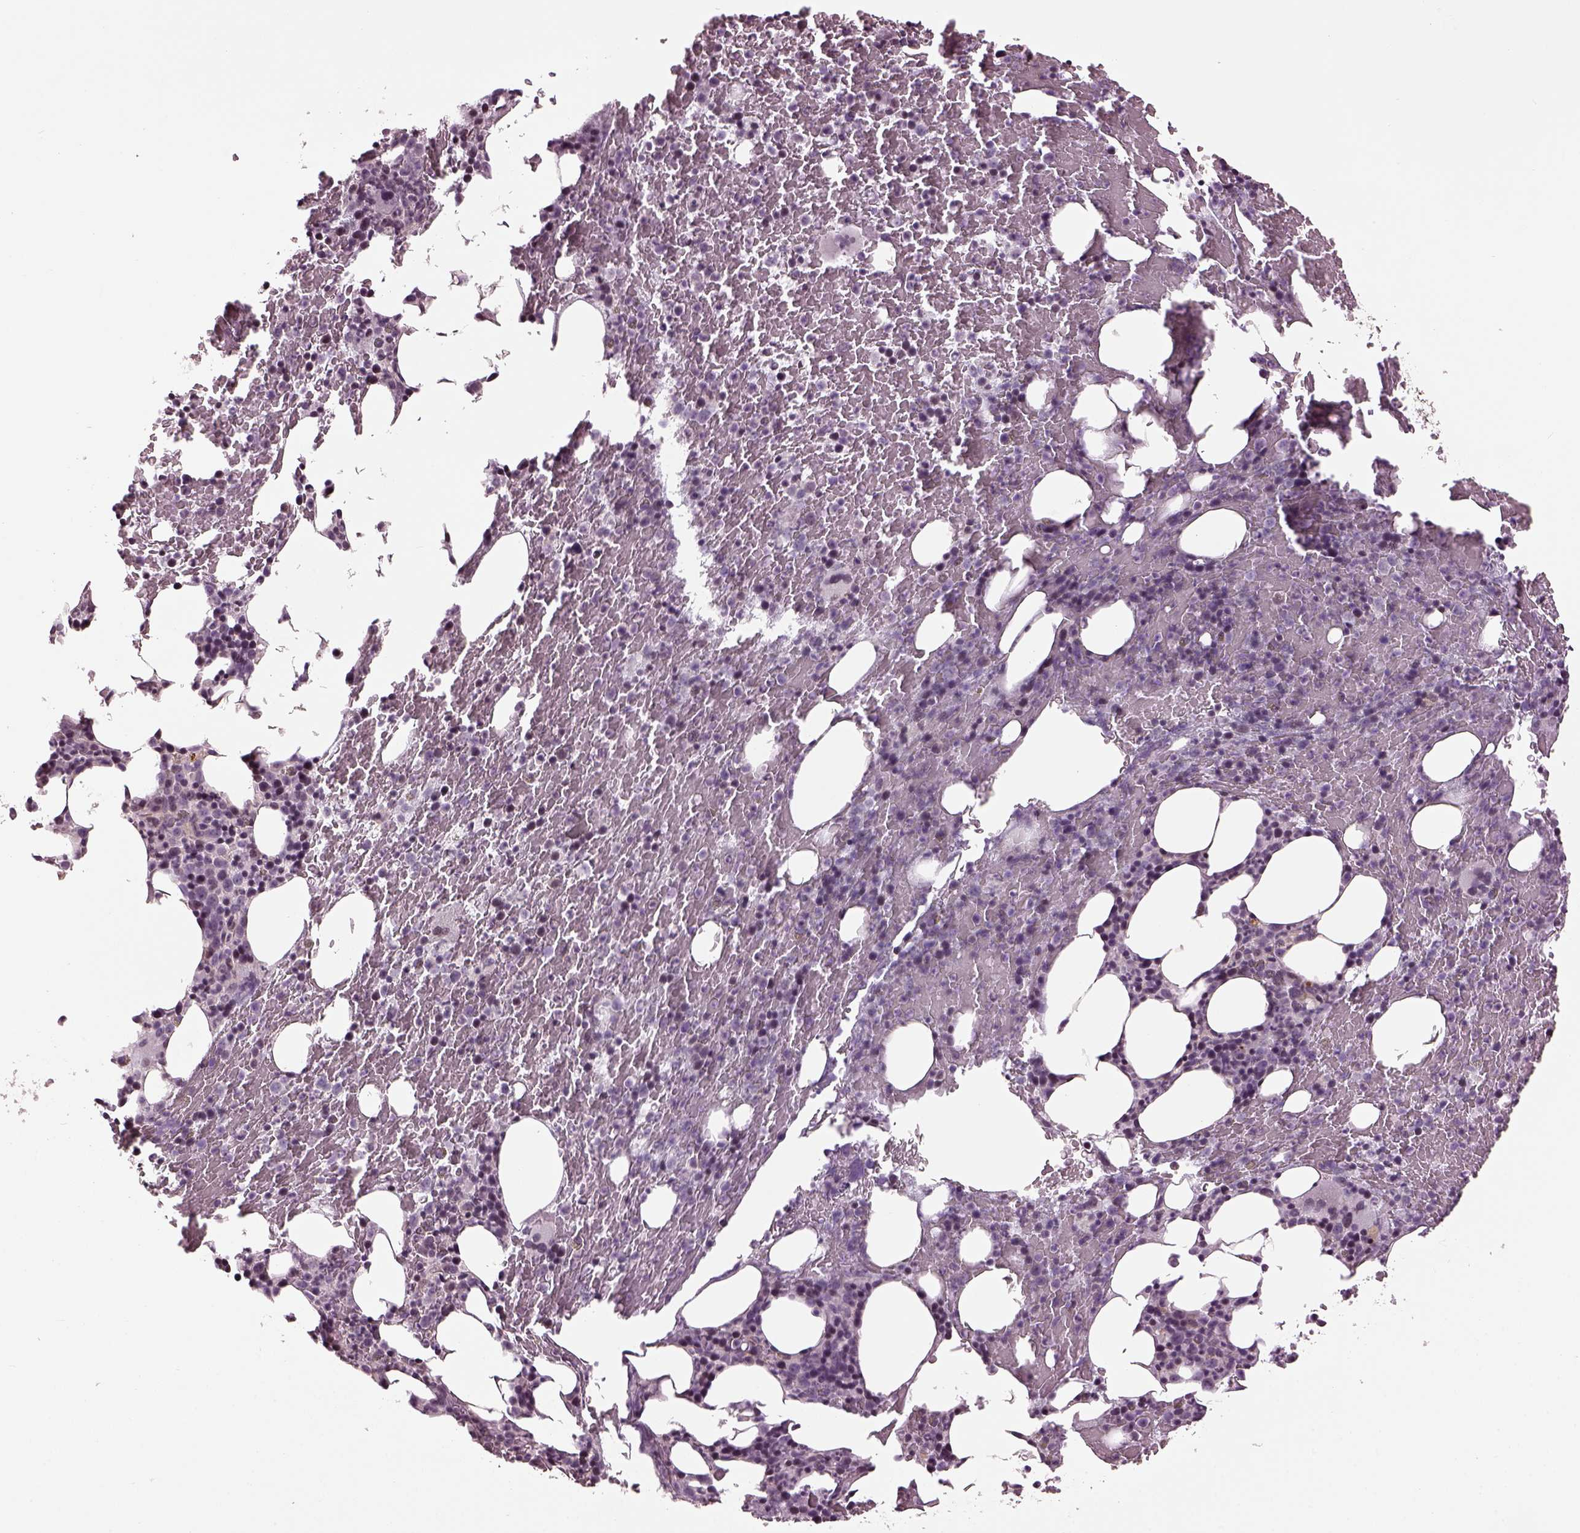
{"staining": {"intensity": "negative", "quantity": "none", "location": "none"}, "tissue": "bone marrow", "cell_type": "Hematopoietic cells", "image_type": "normal", "snomed": [{"axis": "morphology", "description": "Normal tissue, NOS"}, {"axis": "topography", "description": "Bone marrow"}], "caption": "IHC histopathology image of unremarkable bone marrow: bone marrow stained with DAB shows no significant protein positivity in hematopoietic cells. (DAB IHC with hematoxylin counter stain).", "gene": "GAL", "patient": {"sex": "male", "age": 72}}